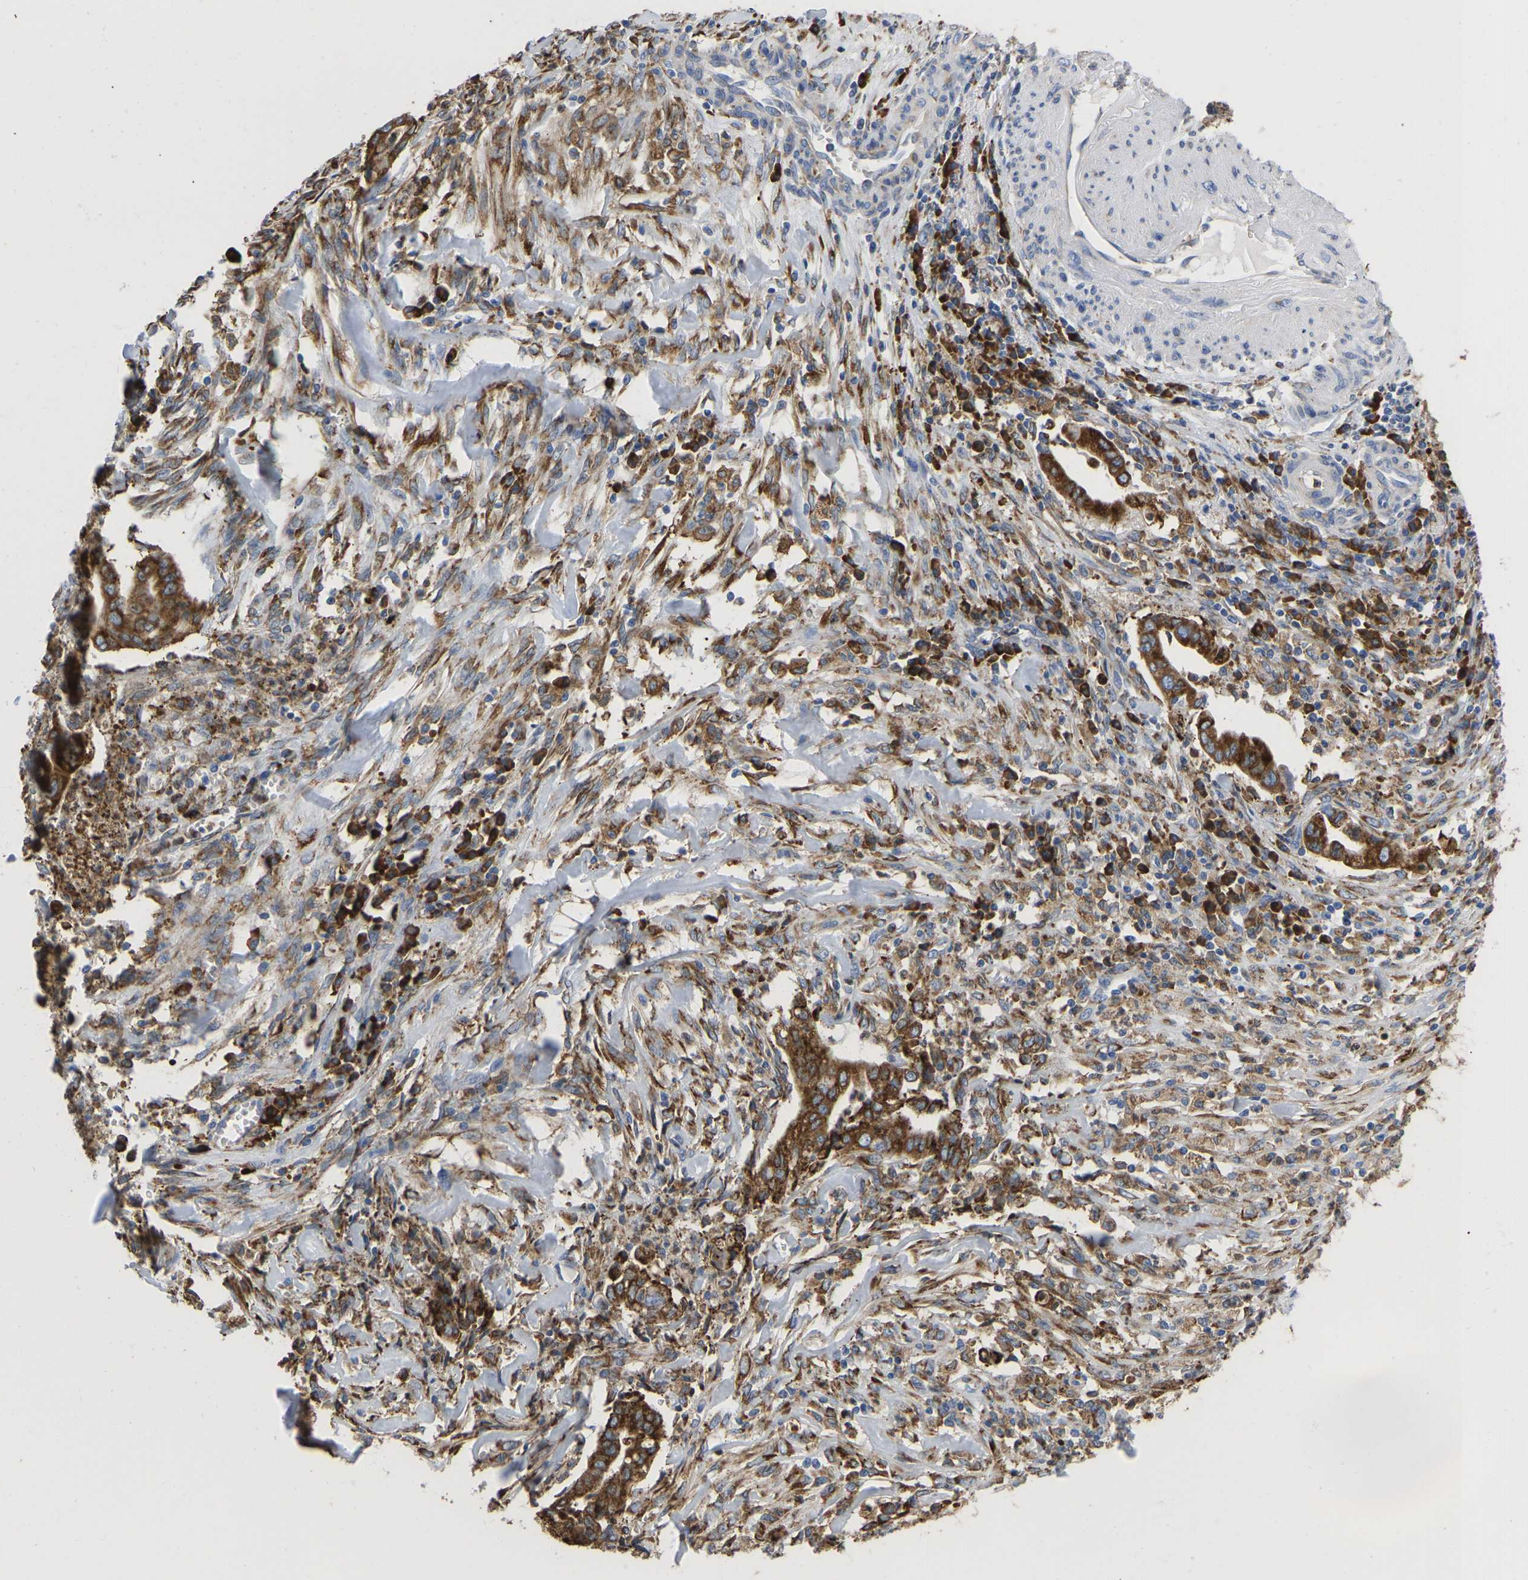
{"staining": {"intensity": "moderate", "quantity": ">75%", "location": "cytoplasmic/membranous"}, "tissue": "cervical cancer", "cell_type": "Tumor cells", "image_type": "cancer", "snomed": [{"axis": "morphology", "description": "Adenocarcinoma, NOS"}, {"axis": "topography", "description": "Cervix"}], "caption": "Immunohistochemistry (IHC) image of neoplastic tissue: human cervical cancer stained using immunohistochemistry (IHC) reveals medium levels of moderate protein expression localized specifically in the cytoplasmic/membranous of tumor cells, appearing as a cytoplasmic/membranous brown color.", "gene": "P4HB", "patient": {"sex": "female", "age": 44}}